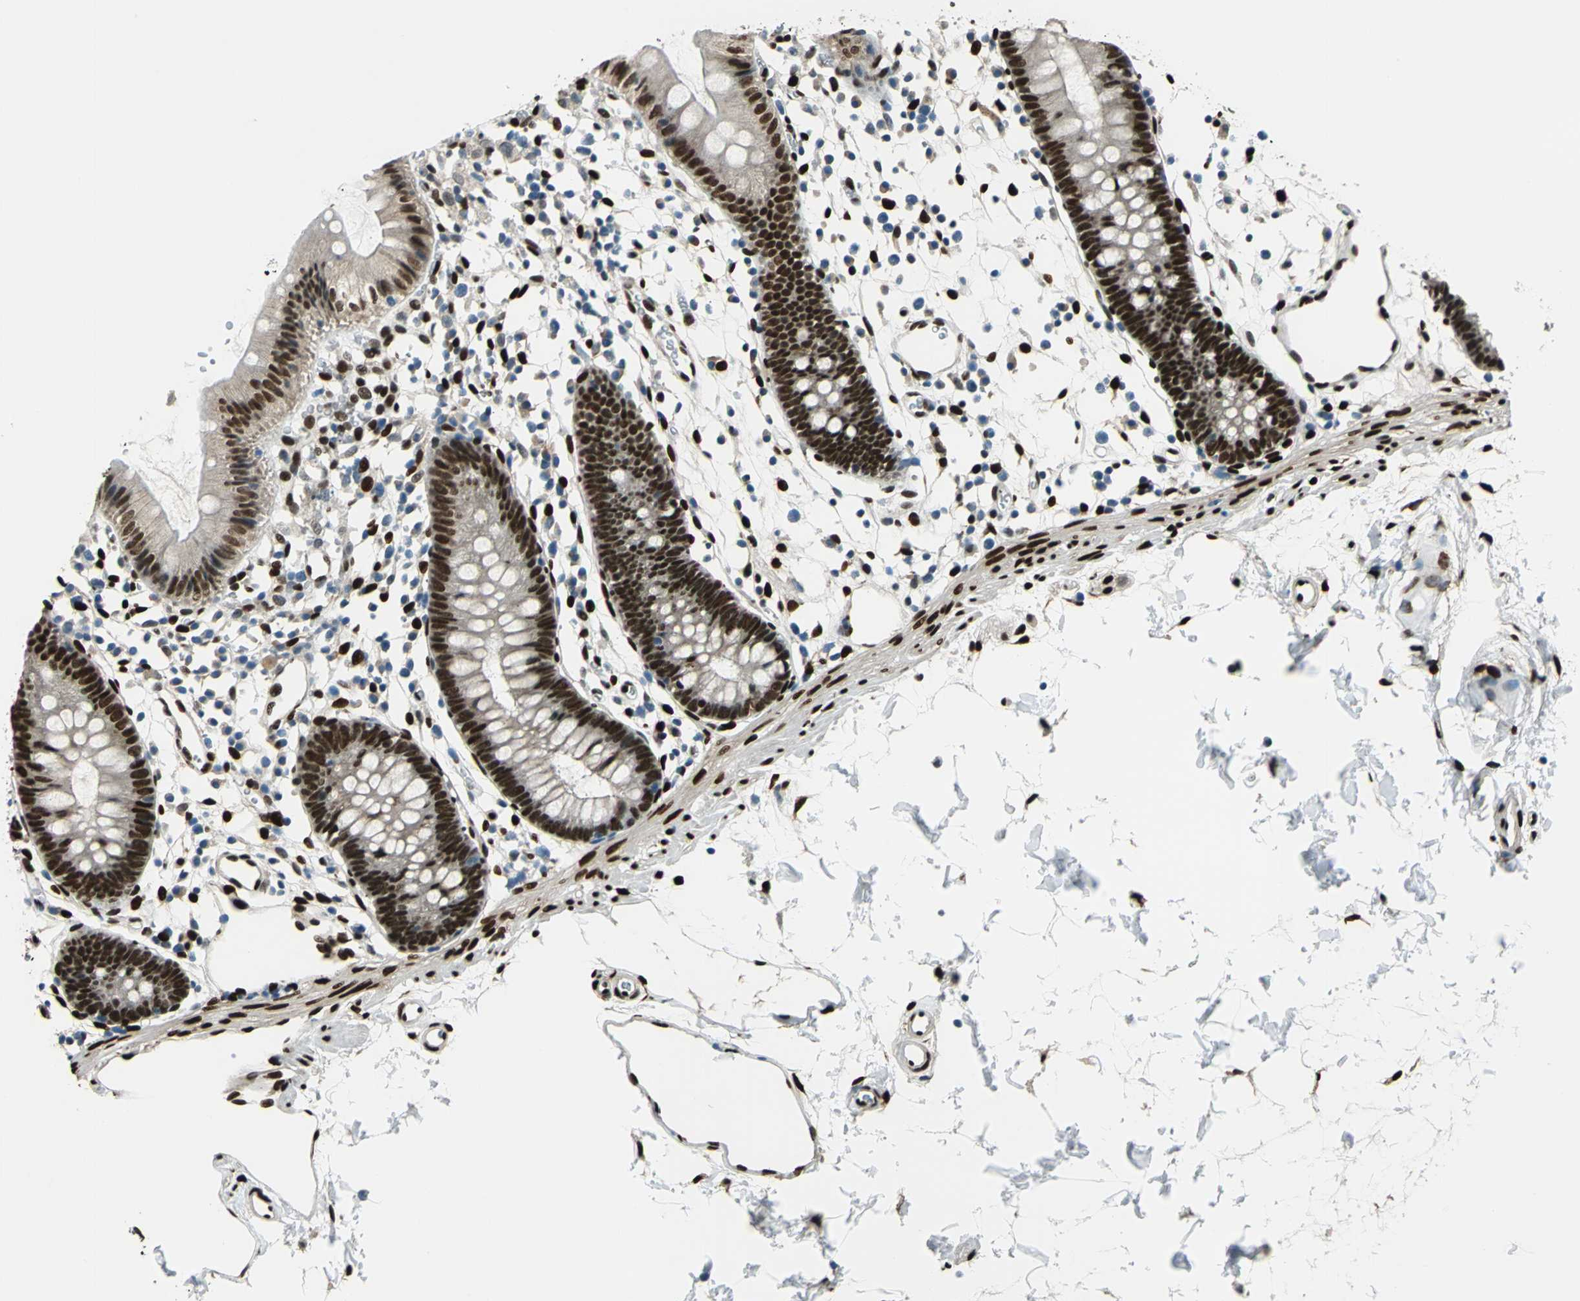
{"staining": {"intensity": "strong", "quantity": ">75%", "location": "nuclear"}, "tissue": "colon", "cell_type": "Endothelial cells", "image_type": "normal", "snomed": [{"axis": "morphology", "description": "Normal tissue, NOS"}, {"axis": "topography", "description": "Colon"}], "caption": "A histopathology image of colon stained for a protein shows strong nuclear brown staining in endothelial cells. The protein of interest is stained brown, and the nuclei are stained in blue (DAB (3,3'-diaminobenzidine) IHC with brightfield microscopy, high magnification).", "gene": "NFIA", "patient": {"sex": "male", "age": 14}}